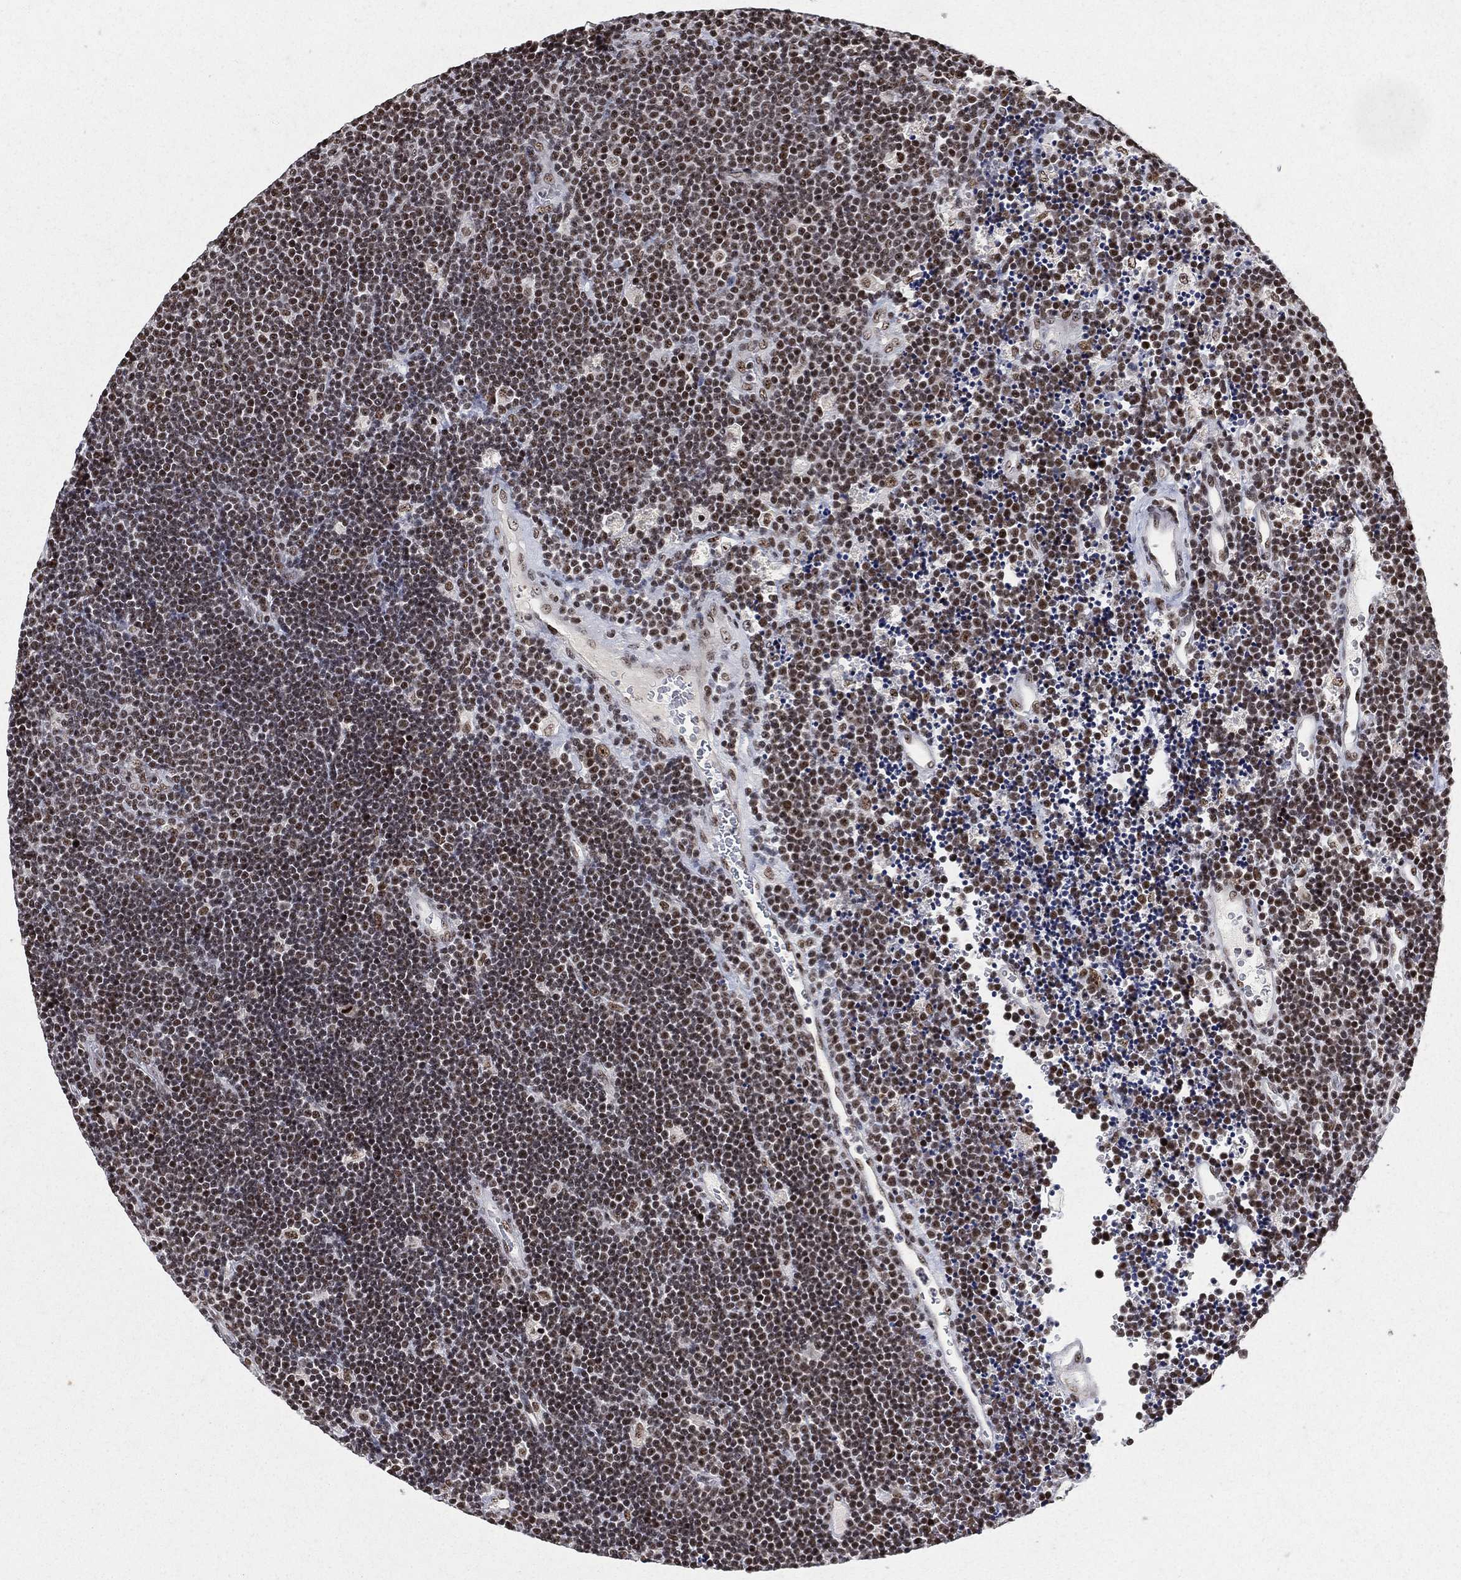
{"staining": {"intensity": "moderate", "quantity": ">75%", "location": "nuclear"}, "tissue": "lymphoma", "cell_type": "Tumor cells", "image_type": "cancer", "snomed": [{"axis": "morphology", "description": "Malignant lymphoma, non-Hodgkin's type, Low grade"}, {"axis": "topography", "description": "Brain"}], "caption": "Brown immunohistochemical staining in lymphoma shows moderate nuclear staining in about >75% of tumor cells. Using DAB (3,3'-diaminobenzidine) (brown) and hematoxylin (blue) stains, captured at high magnification using brightfield microscopy.", "gene": "DDX27", "patient": {"sex": "female", "age": 66}}